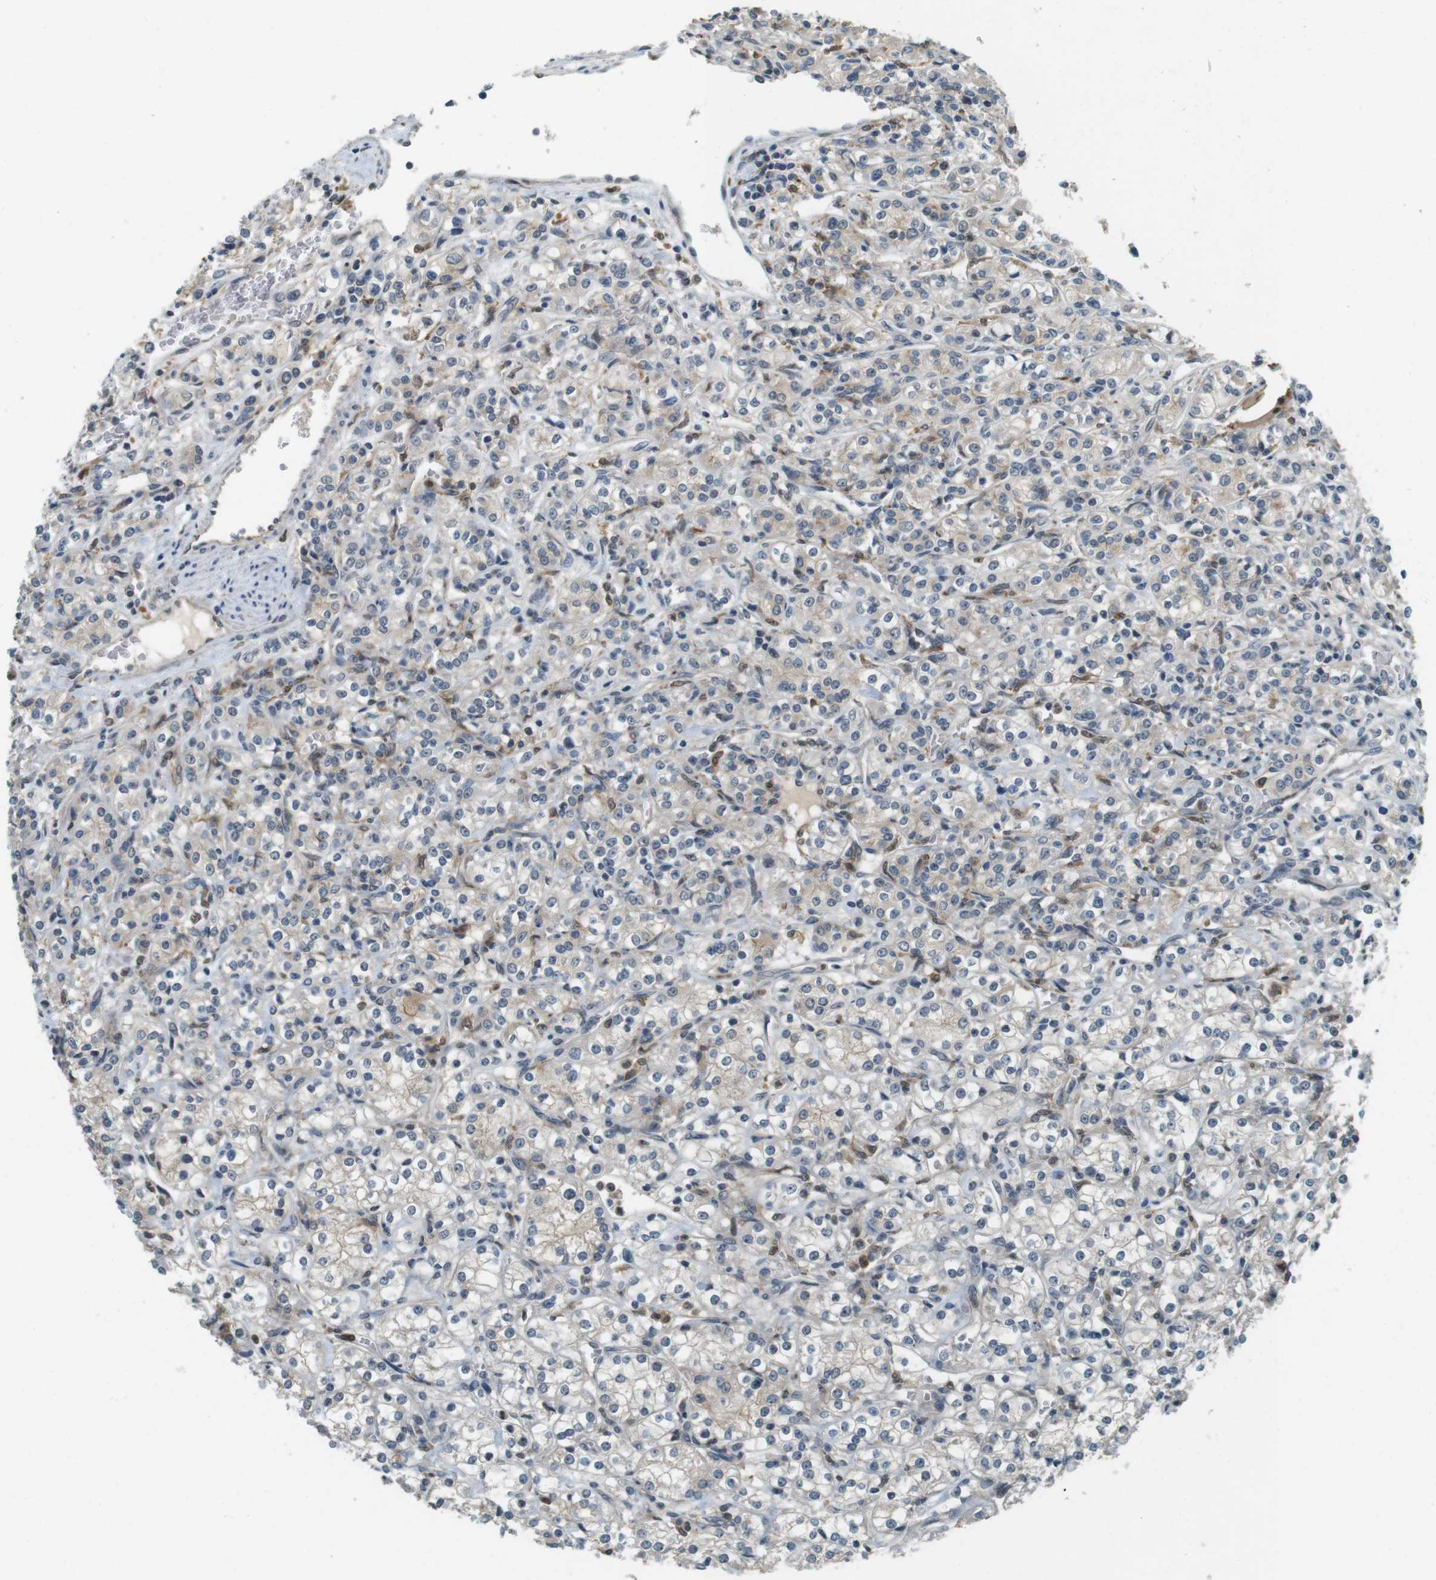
{"staining": {"intensity": "weak", "quantity": "<25%", "location": "cytoplasmic/membranous"}, "tissue": "renal cancer", "cell_type": "Tumor cells", "image_type": "cancer", "snomed": [{"axis": "morphology", "description": "Adenocarcinoma, NOS"}, {"axis": "topography", "description": "Kidney"}], "caption": "A histopathology image of renal cancer stained for a protein exhibits no brown staining in tumor cells.", "gene": "CDK14", "patient": {"sex": "male", "age": 77}}